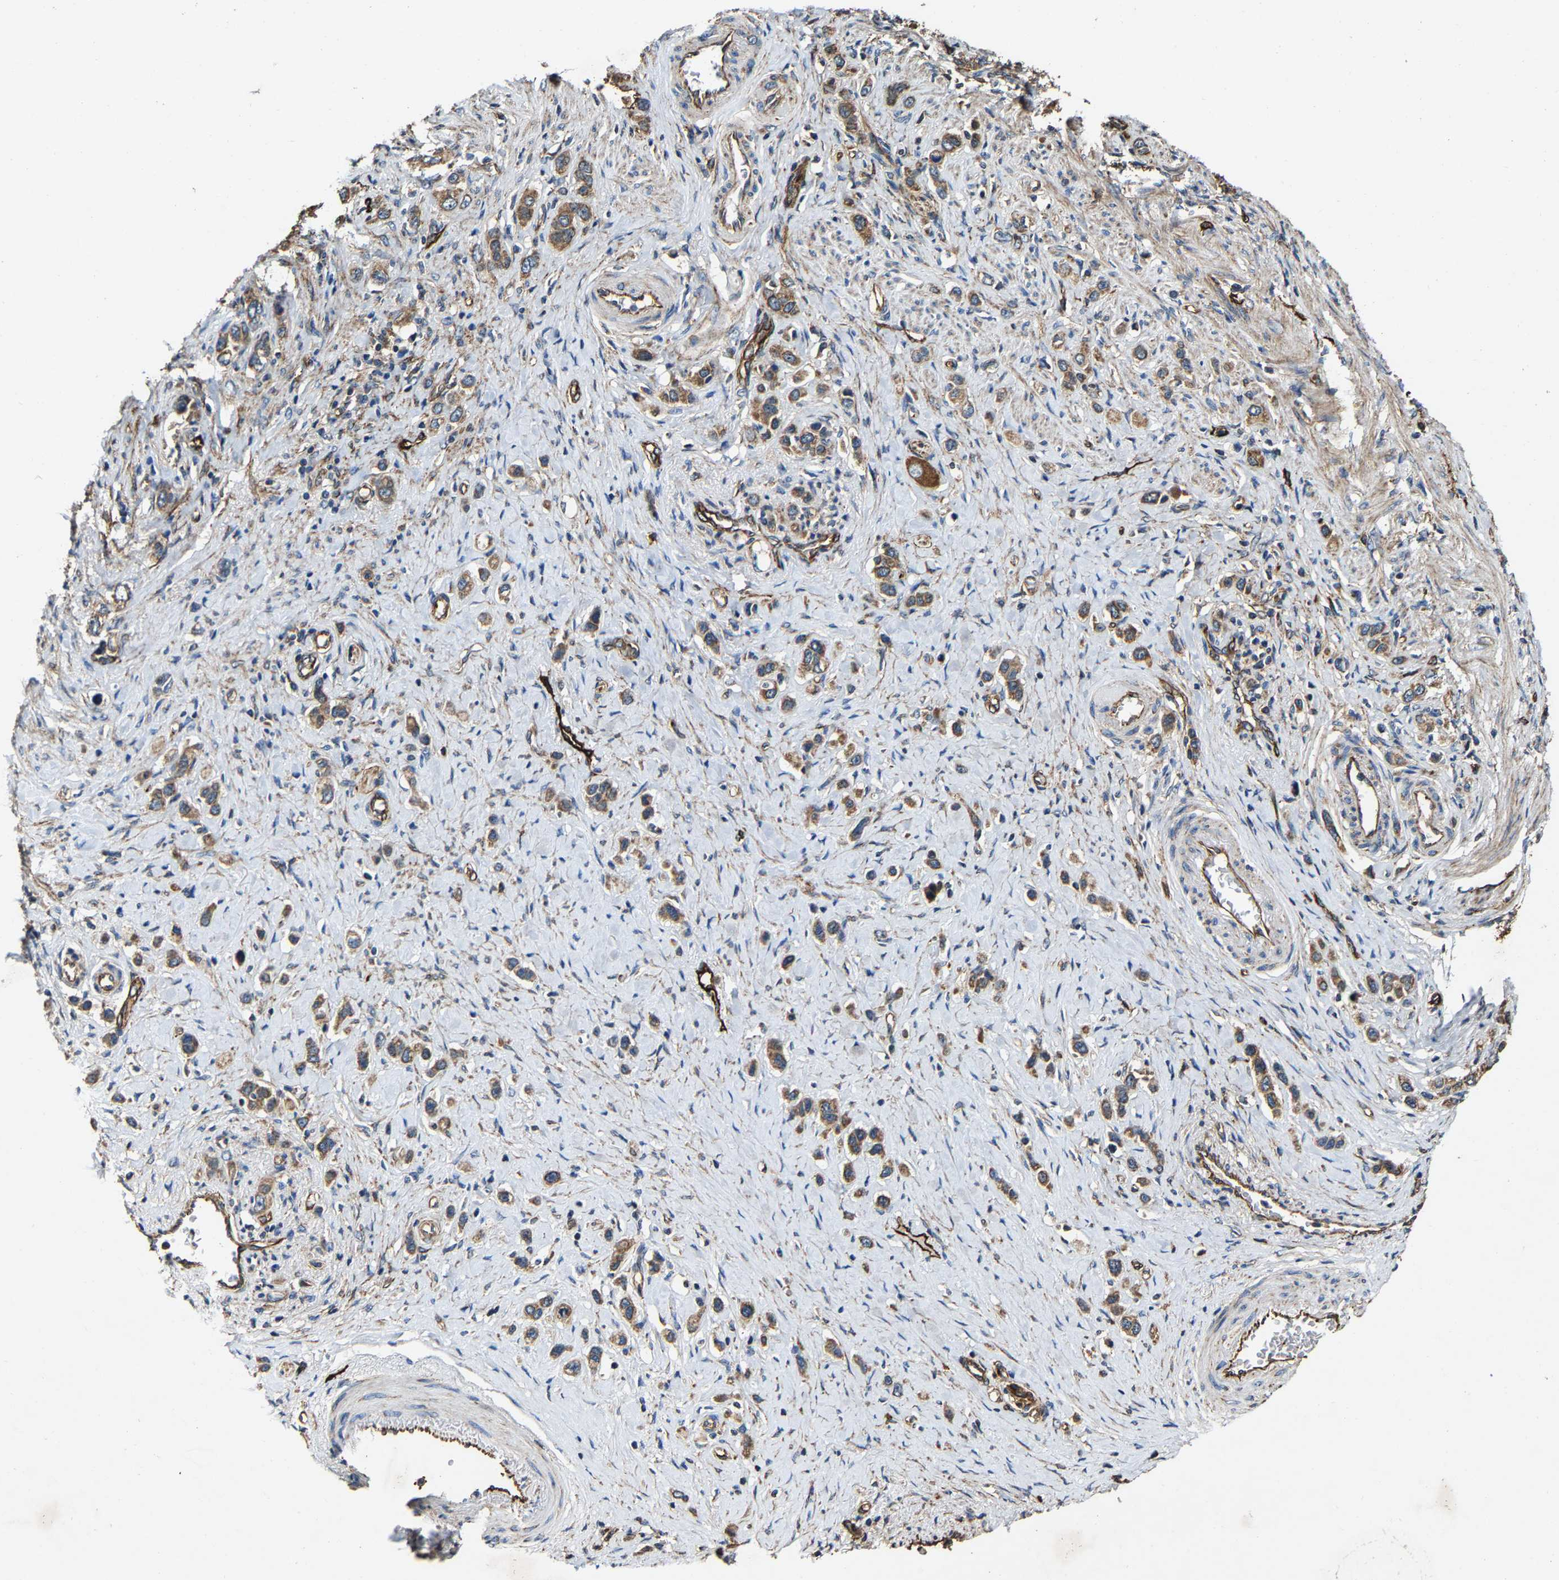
{"staining": {"intensity": "moderate", "quantity": ">75%", "location": "cytoplasmic/membranous"}, "tissue": "stomach cancer", "cell_type": "Tumor cells", "image_type": "cancer", "snomed": [{"axis": "morphology", "description": "Adenocarcinoma, NOS"}, {"axis": "topography", "description": "Stomach"}], "caption": "This is an image of immunohistochemistry (IHC) staining of stomach cancer, which shows moderate staining in the cytoplasmic/membranous of tumor cells.", "gene": "GFRA3", "patient": {"sex": "female", "age": 65}}